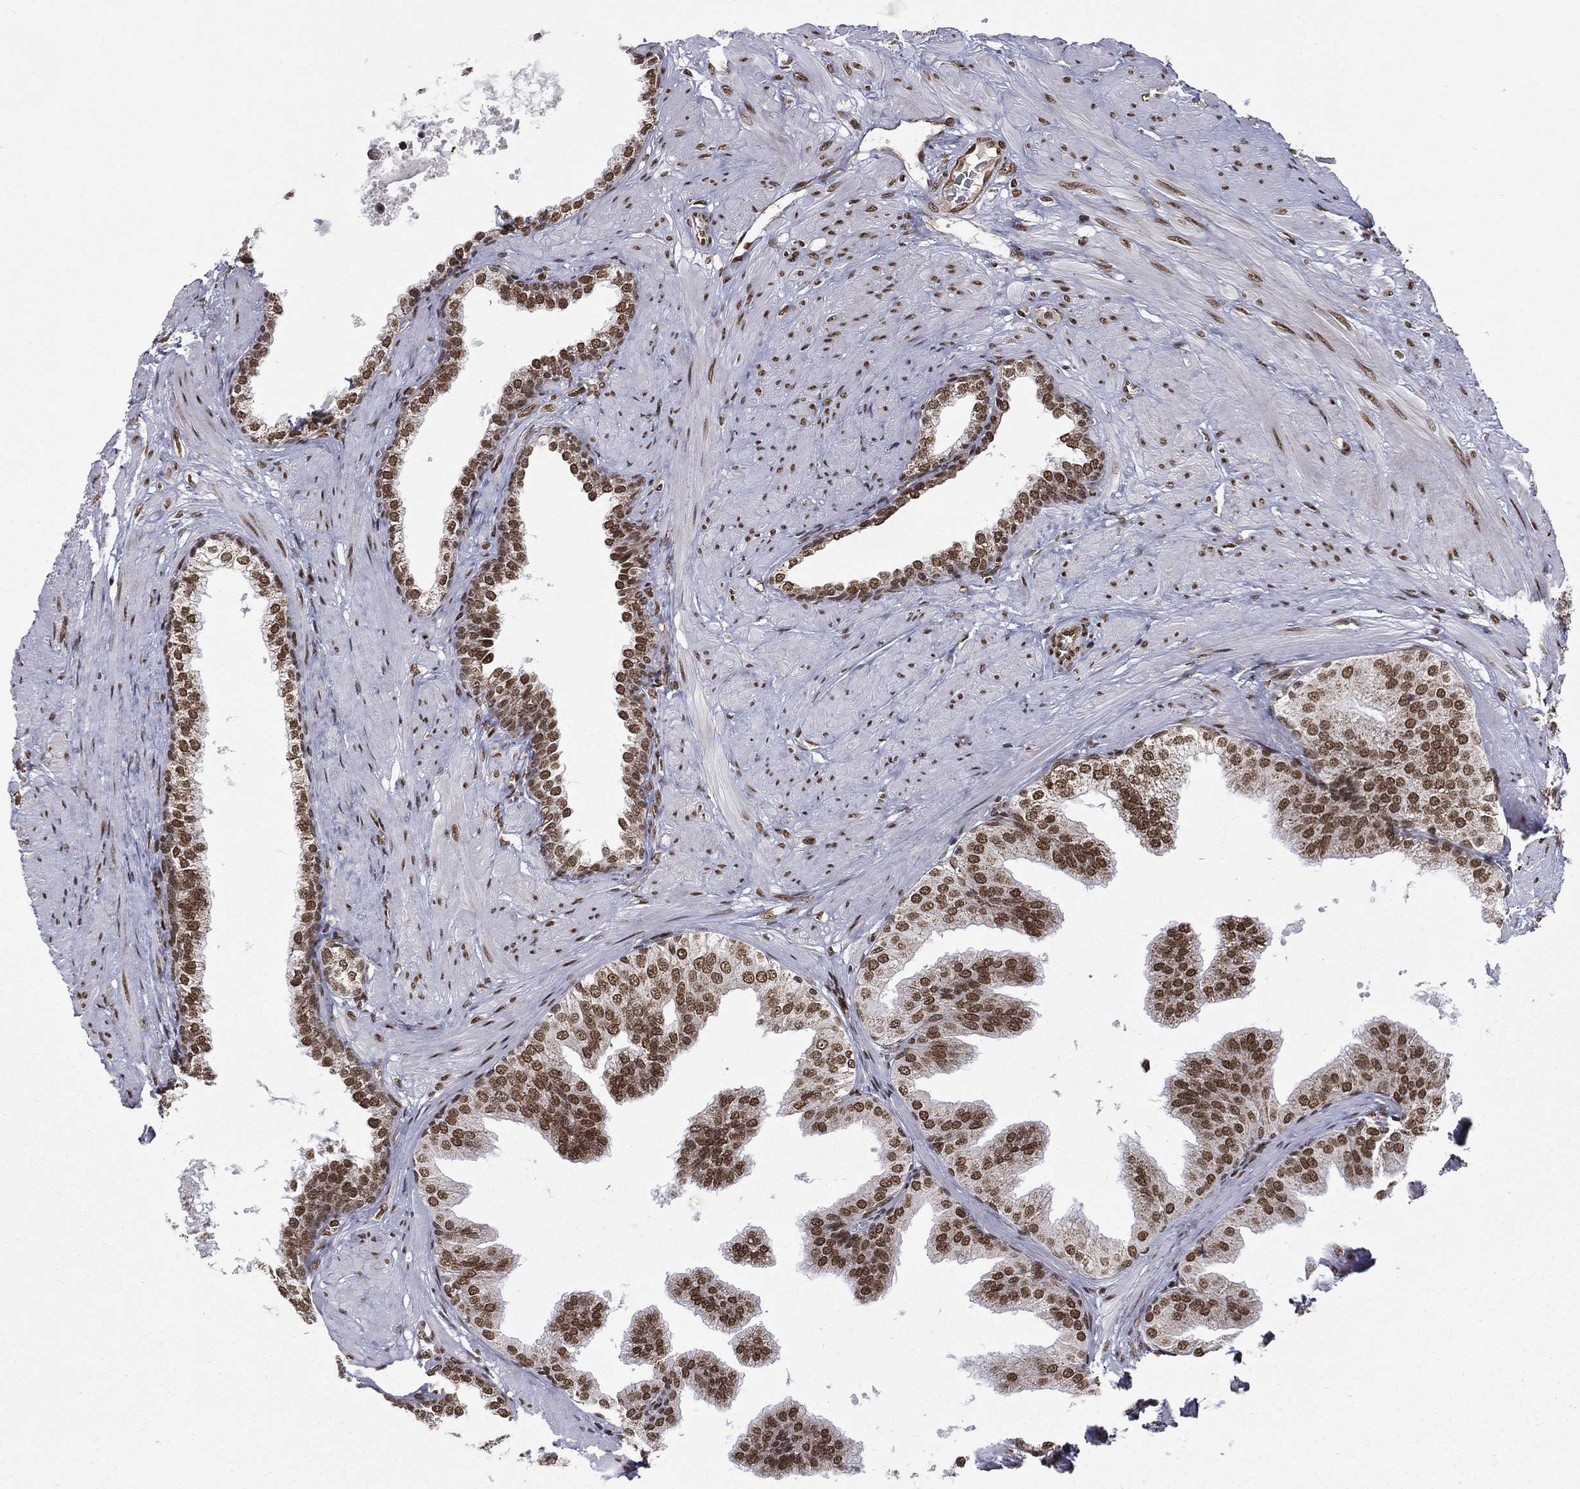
{"staining": {"intensity": "strong", "quantity": ">75%", "location": "nuclear"}, "tissue": "prostate cancer", "cell_type": "Tumor cells", "image_type": "cancer", "snomed": [{"axis": "morphology", "description": "Adenocarcinoma, NOS"}, {"axis": "topography", "description": "Prostate"}], "caption": "Protein staining demonstrates strong nuclear staining in about >75% of tumor cells in prostate cancer. (IHC, brightfield microscopy, high magnification).", "gene": "C5orf24", "patient": {"sex": "male", "age": 69}}